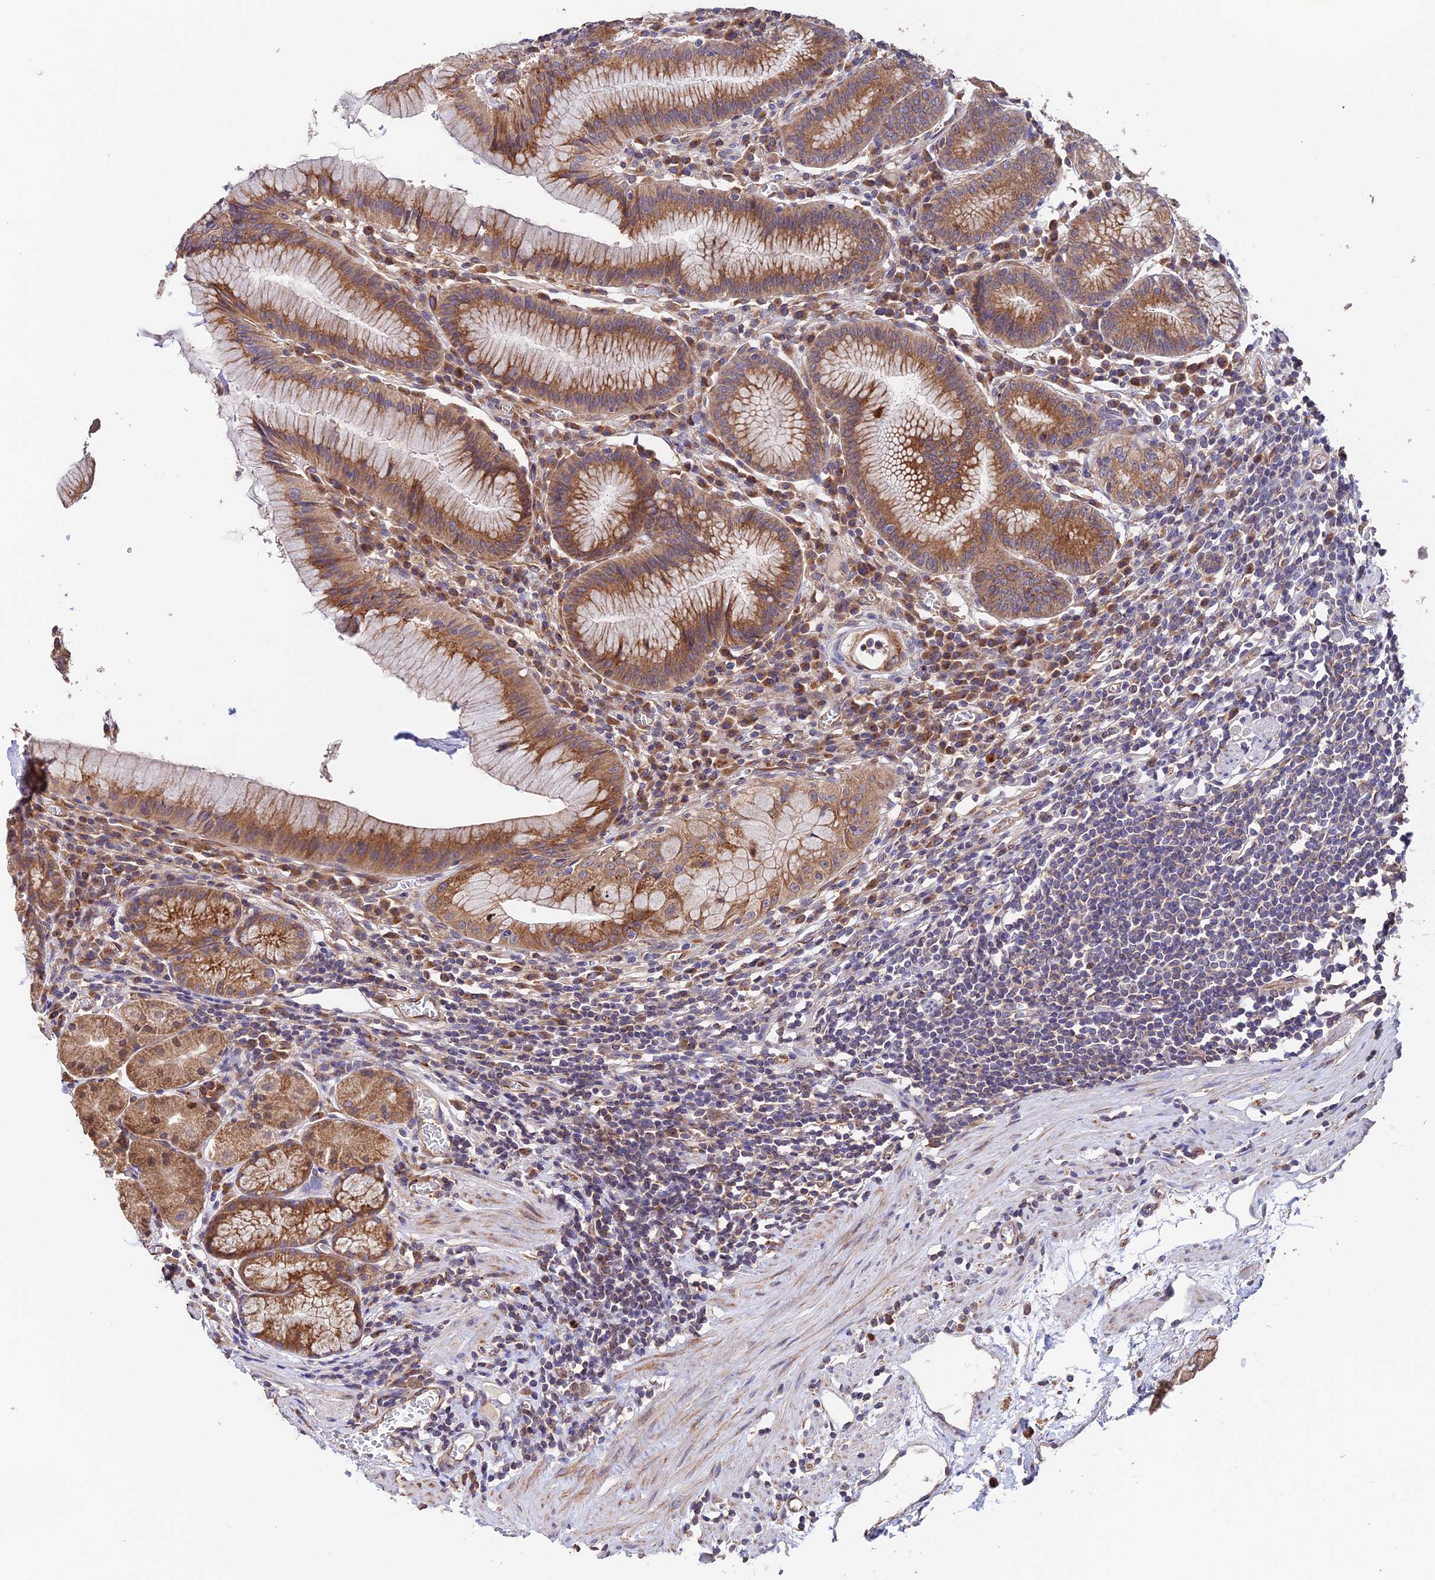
{"staining": {"intensity": "moderate", "quantity": ">75%", "location": "cytoplasmic/membranous"}, "tissue": "stomach", "cell_type": "Glandular cells", "image_type": "normal", "snomed": [{"axis": "morphology", "description": "Normal tissue, NOS"}, {"axis": "topography", "description": "Stomach"}], "caption": "Protein staining by immunohistochemistry (IHC) reveals moderate cytoplasmic/membranous positivity in approximately >75% of glandular cells in unremarkable stomach. (Stains: DAB in brown, nuclei in blue, Microscopy: brightfield microscopy at high magnification).", "gene": "EMC3", "patient": {"sex": "male", "age": 55}}